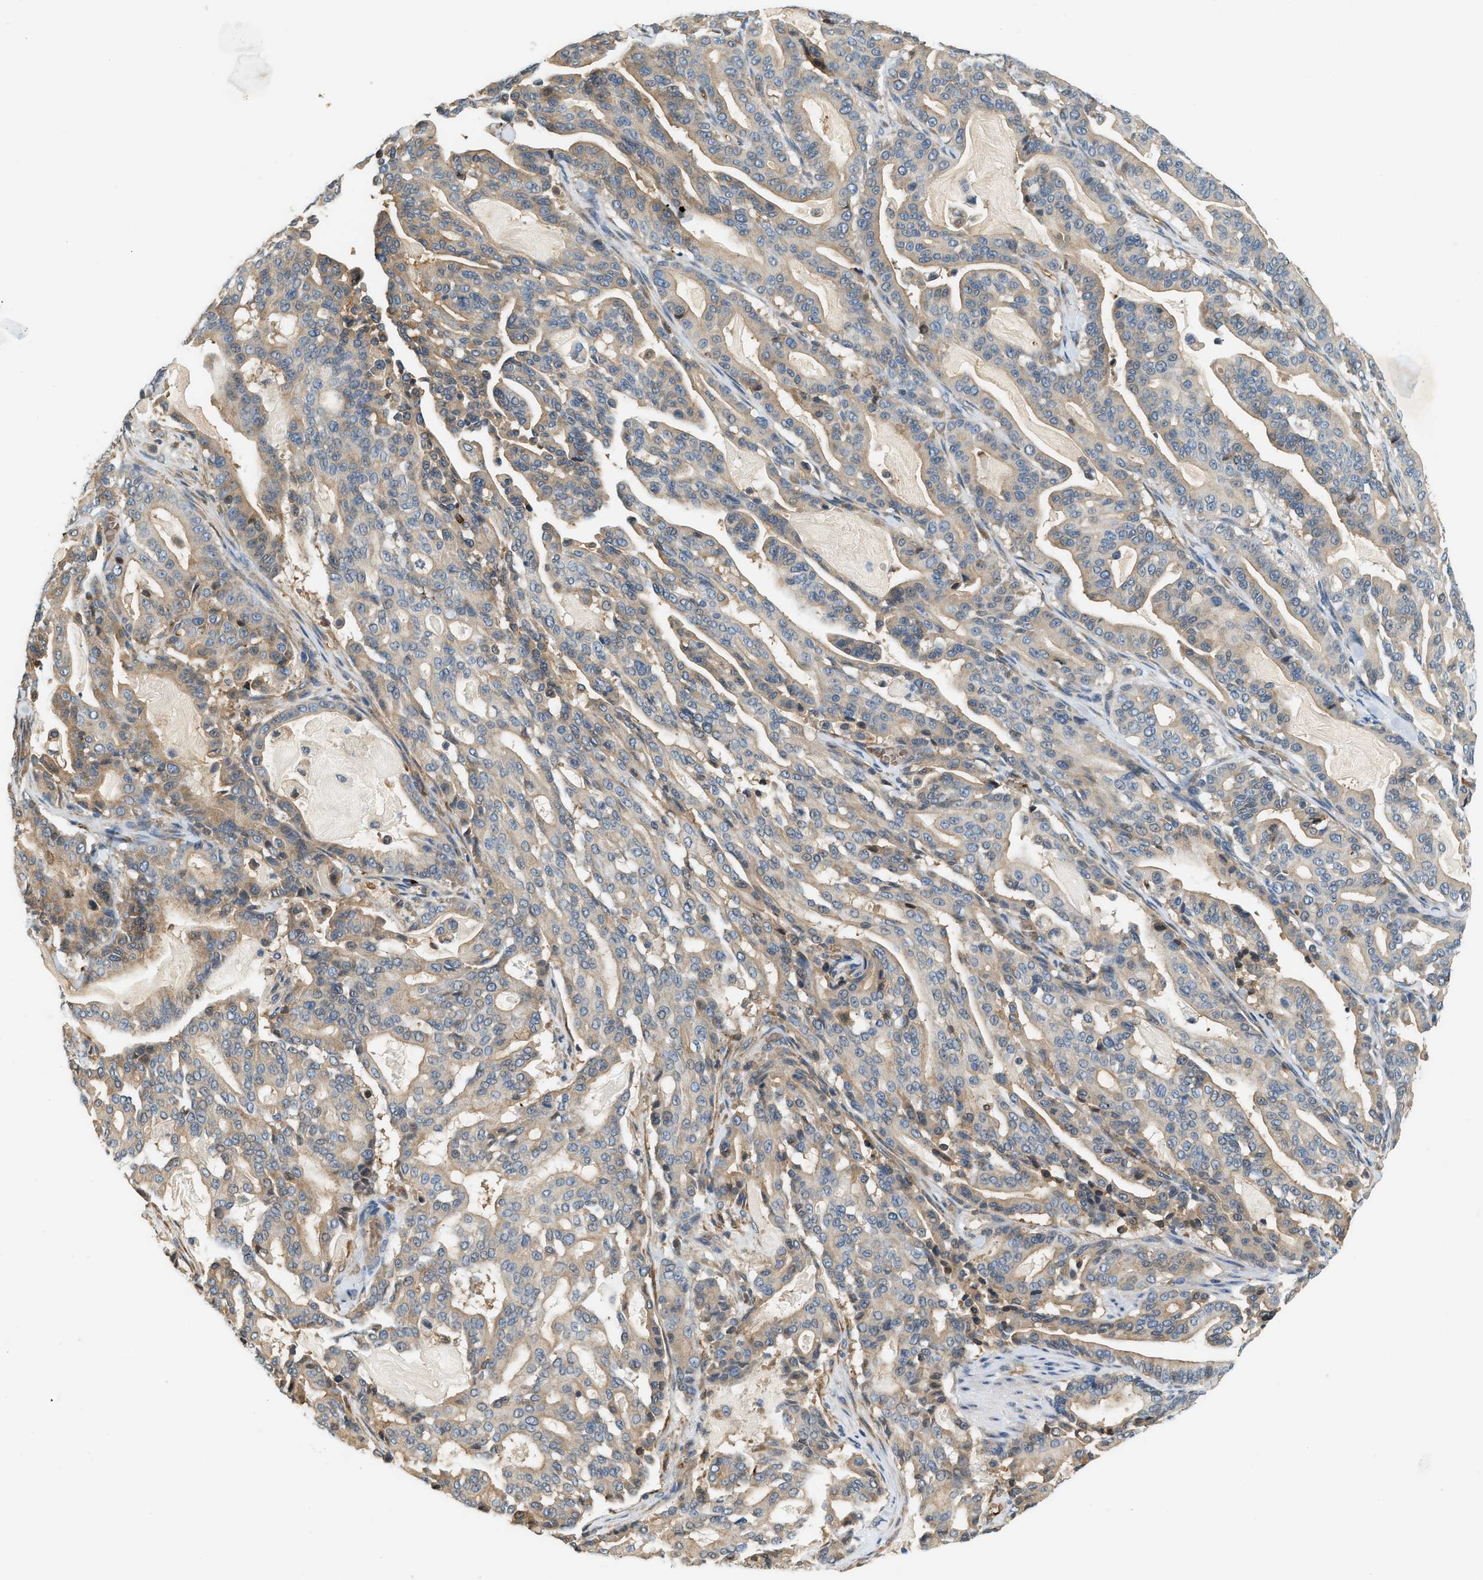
{"staining": {"intensity": "weak", "quantity": "25%-75%", "location": "cytoplasmic/membranous"}, "tissue": "pancreatic cancer", "cell_type": "Tumor cells", "image_type": "cancer", "snomed": [{"axis": "morphology", "description": "Adenocarcinoma, NOS"}, {"axis": "topography", "description": "Pancreas"}], "caption": "A histopathology image of human pancreatic adenocarcinoma stained for a protein displays weak cytoplasmic/membranous brown staining in tumor cells.", "gene": "CYTH2", "patient": {"sex": "male", "age": 63}}